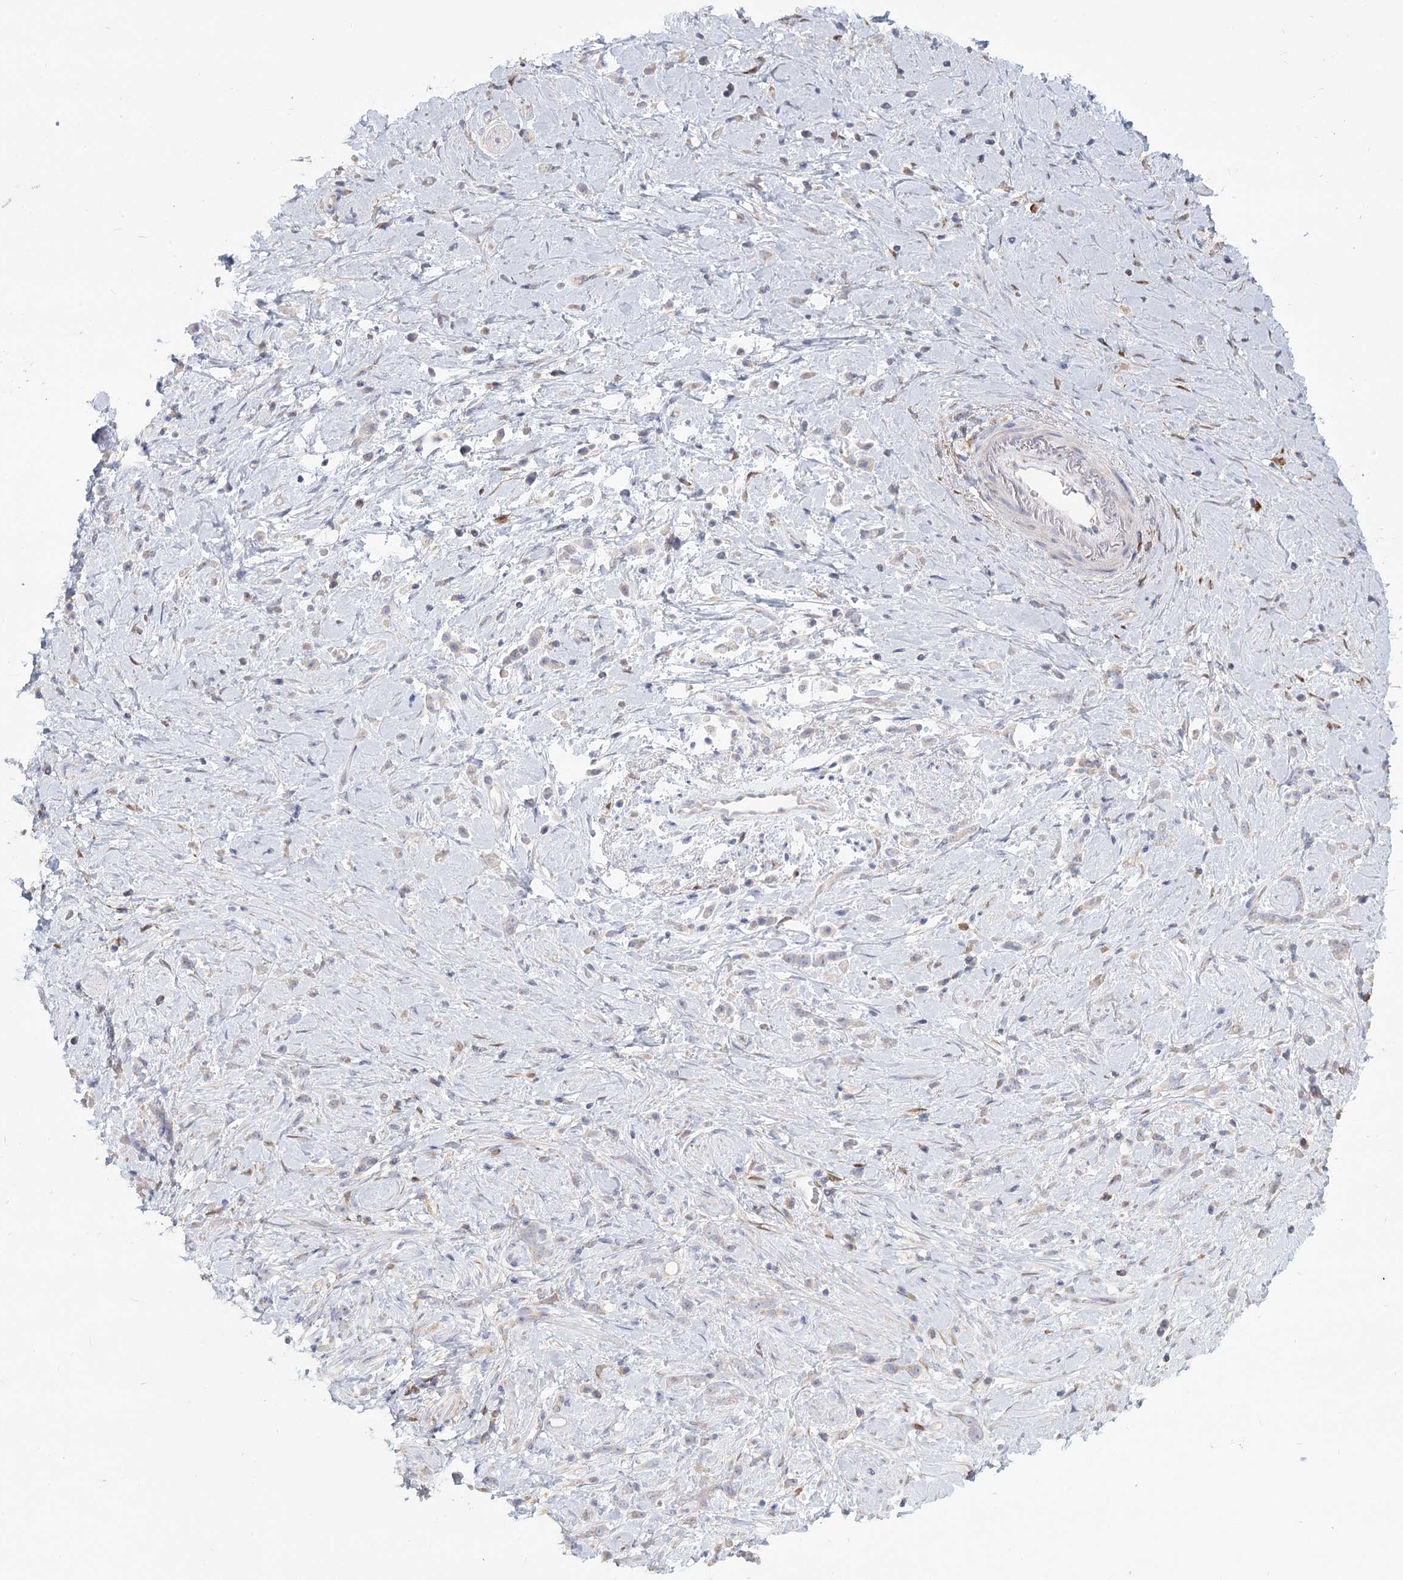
{"staining": {"intensity": "negative", "quantity": "none", "location": "none"}, "tissue": "stomach cancer", "cell_type": "Tumor cells", "image_type": "cancer", "snomed": [{"axis": "morphology", "description": "Adenocarcinoma, NOS"}, {"axis": "topography", "description": "Stomach"}], "caption": "Immunohistochemistry image of neoplastic tissue: stomach adenocarcinoma stained with DAB demonstrates no significant protein positivity in tumor cells. Brightfield microscopy of immunohistochemistry (IHC) stained with DAB (3,3'-diaminobenzidine) (brown) and hematoxylin (blue), captured at high magnification.", "gene": "CNTLN", "patient": {"sex": "female", "age": 60}}